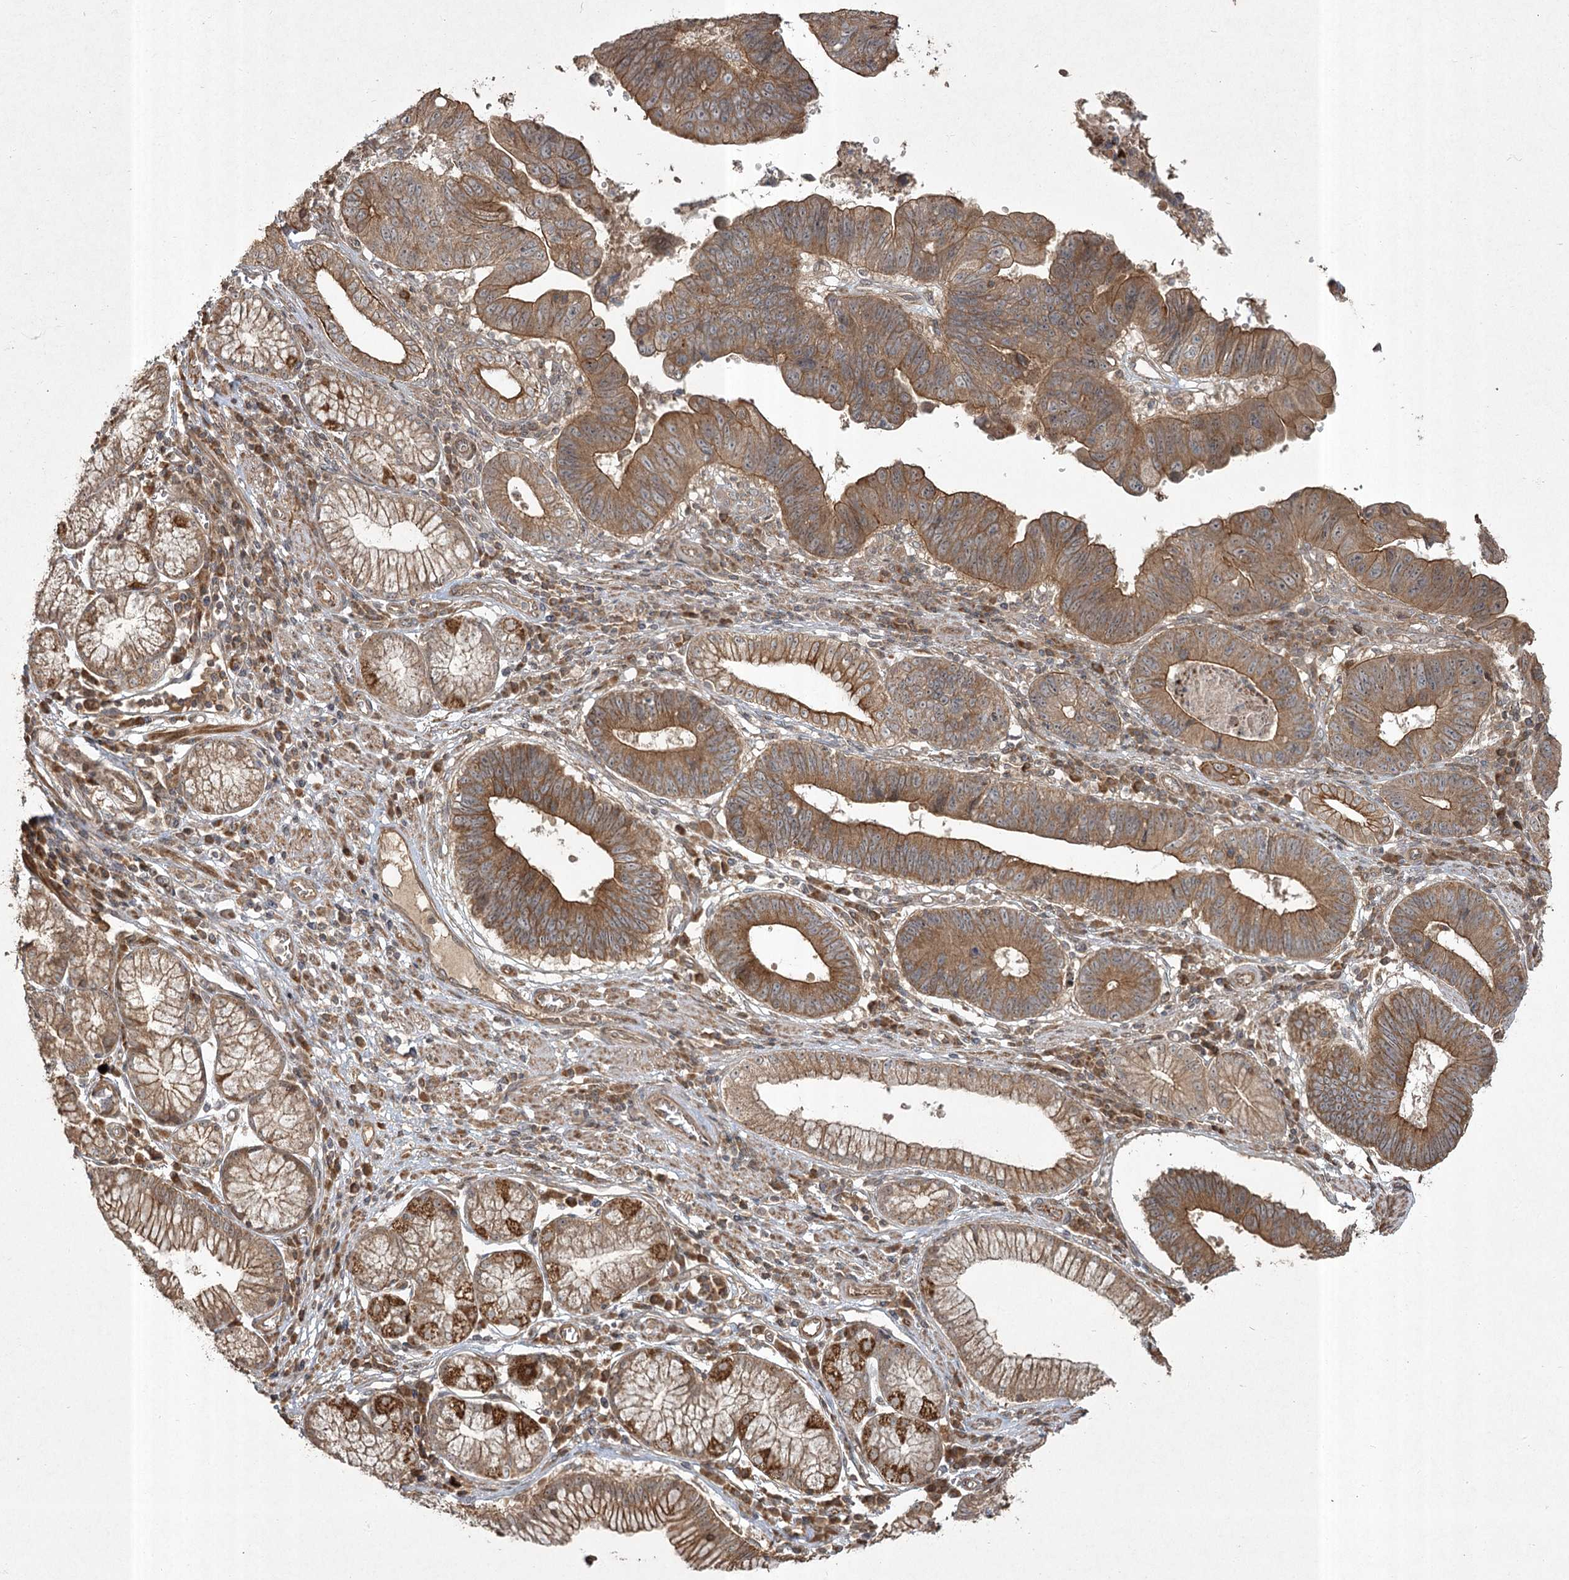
{"staining": {"intensity": "strong", "quantity": ">75%", "location": "cytoplasmic/membranous"}, "tissue": "stomach cancer", "cell_type": "Tumor cells", "image_type": "cancer", "snomed": [{"axis": "morphology", "description": "Adenocarcinoma, NOS"}, {"axis": "topography", "description": "Stomach"}], "caption": "Immunohistochemical staining of adenocarcinoma (stomach) shows high levels of strong cytoplasmic/membranous protein expression in about >75% of tumor cells.", "gene": "CPLANE1", "patient": {"sex": "male", "age": 59}}